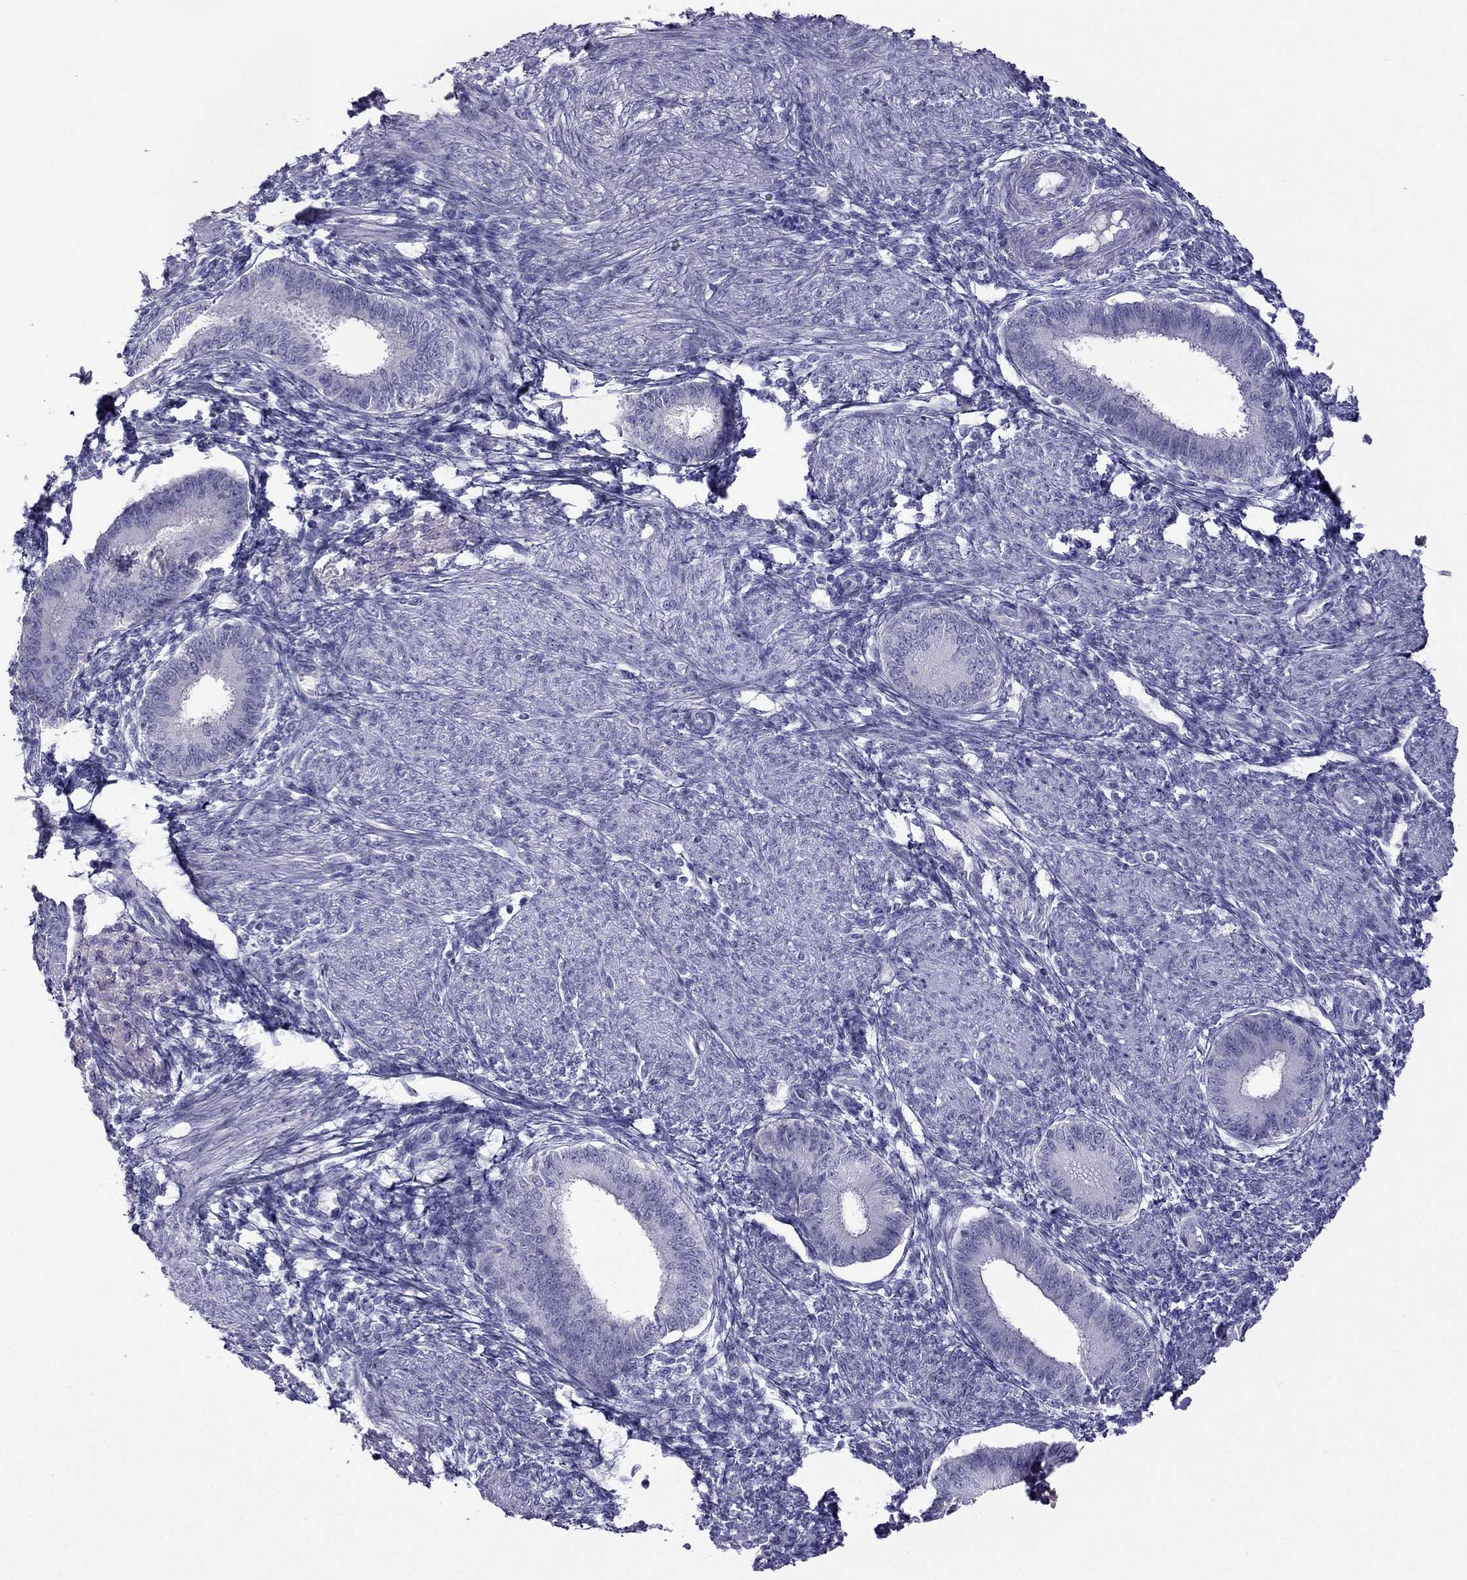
{"staining": {"intensity": "negative", "quantity": "none", "location": "none"}, "tissue": "endometrium", "cell_type": "Cells in endometrial stroma", "image_type": "normal", "snomed": [{"axis": "morphology", "description": "Normal tissue, NOS"}, {"axis": "topography", "description": "Endometrium"}], "caption": "Photomicrograph shows no protein expression in cells in endometrial stroma of unremarkable endometrium. The staining is performed using DAB brown chromogen with nuclei counter-stained in using hematoxylin.", "gene": "ERC2", "patient": {"sex": "female", "age": 39}}